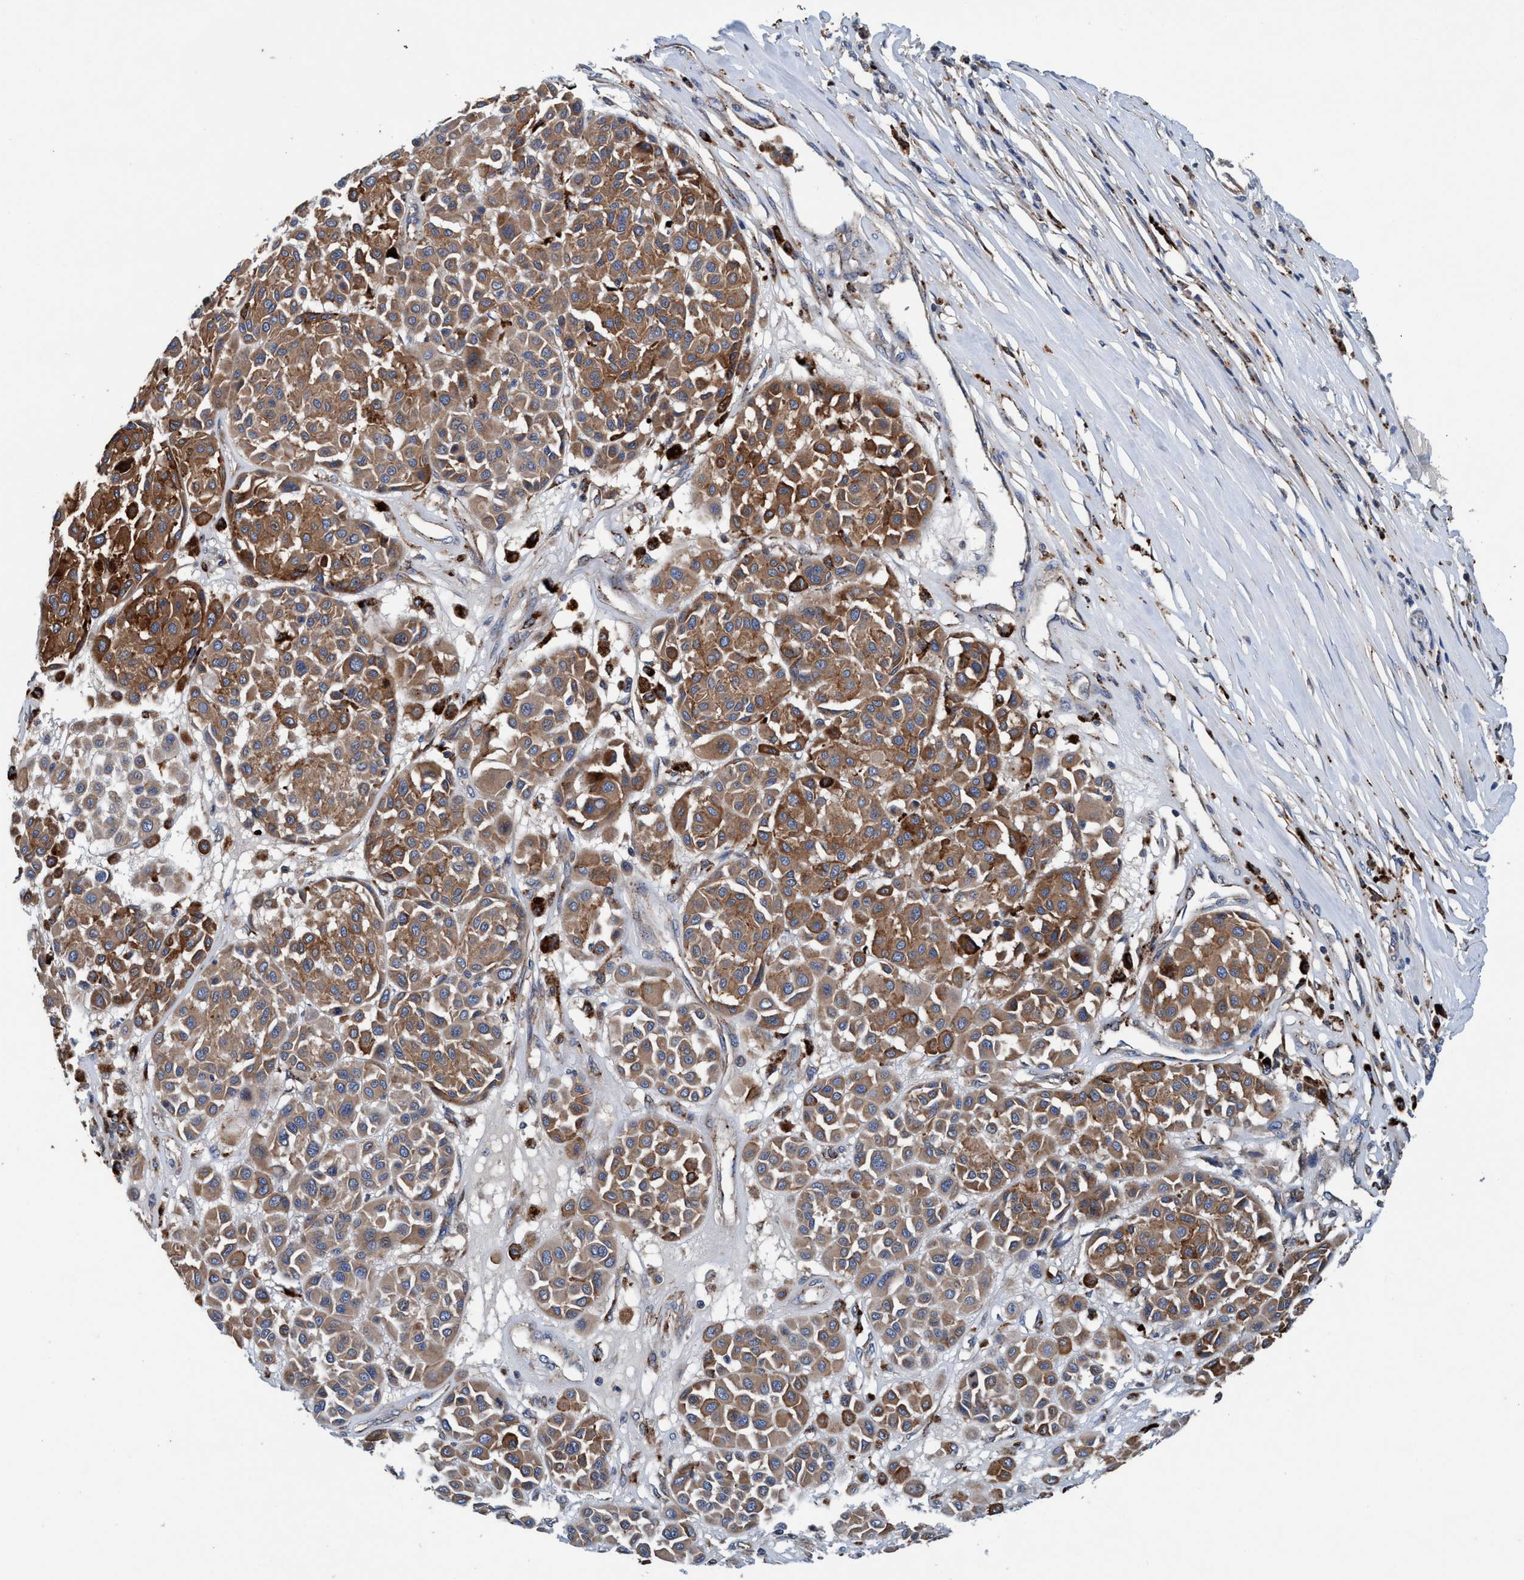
{"staining": {"intensity": "moderate", "quantity": ">75%", "location": "cytoplasmic/membranous"}, "tissue": "melanoma", "cell_type": "Tumor cells", "image_type": "cancer", "snomed": [{"axis": "morphology", "description": "Malignant melanoma, Metastatic site"}, {"axis": "topography", "description": "Soft tissue"}], "caption": "A medium amount of moderate cytoplasmic/membranous expression is appreciated in approximately >75% of tumor cells in melanoma tissue. The protein is shown in brown color, while the nuclei are stained blue.", "gene": "ENDOG", "patient": {"sex": "male", "age": 41}}